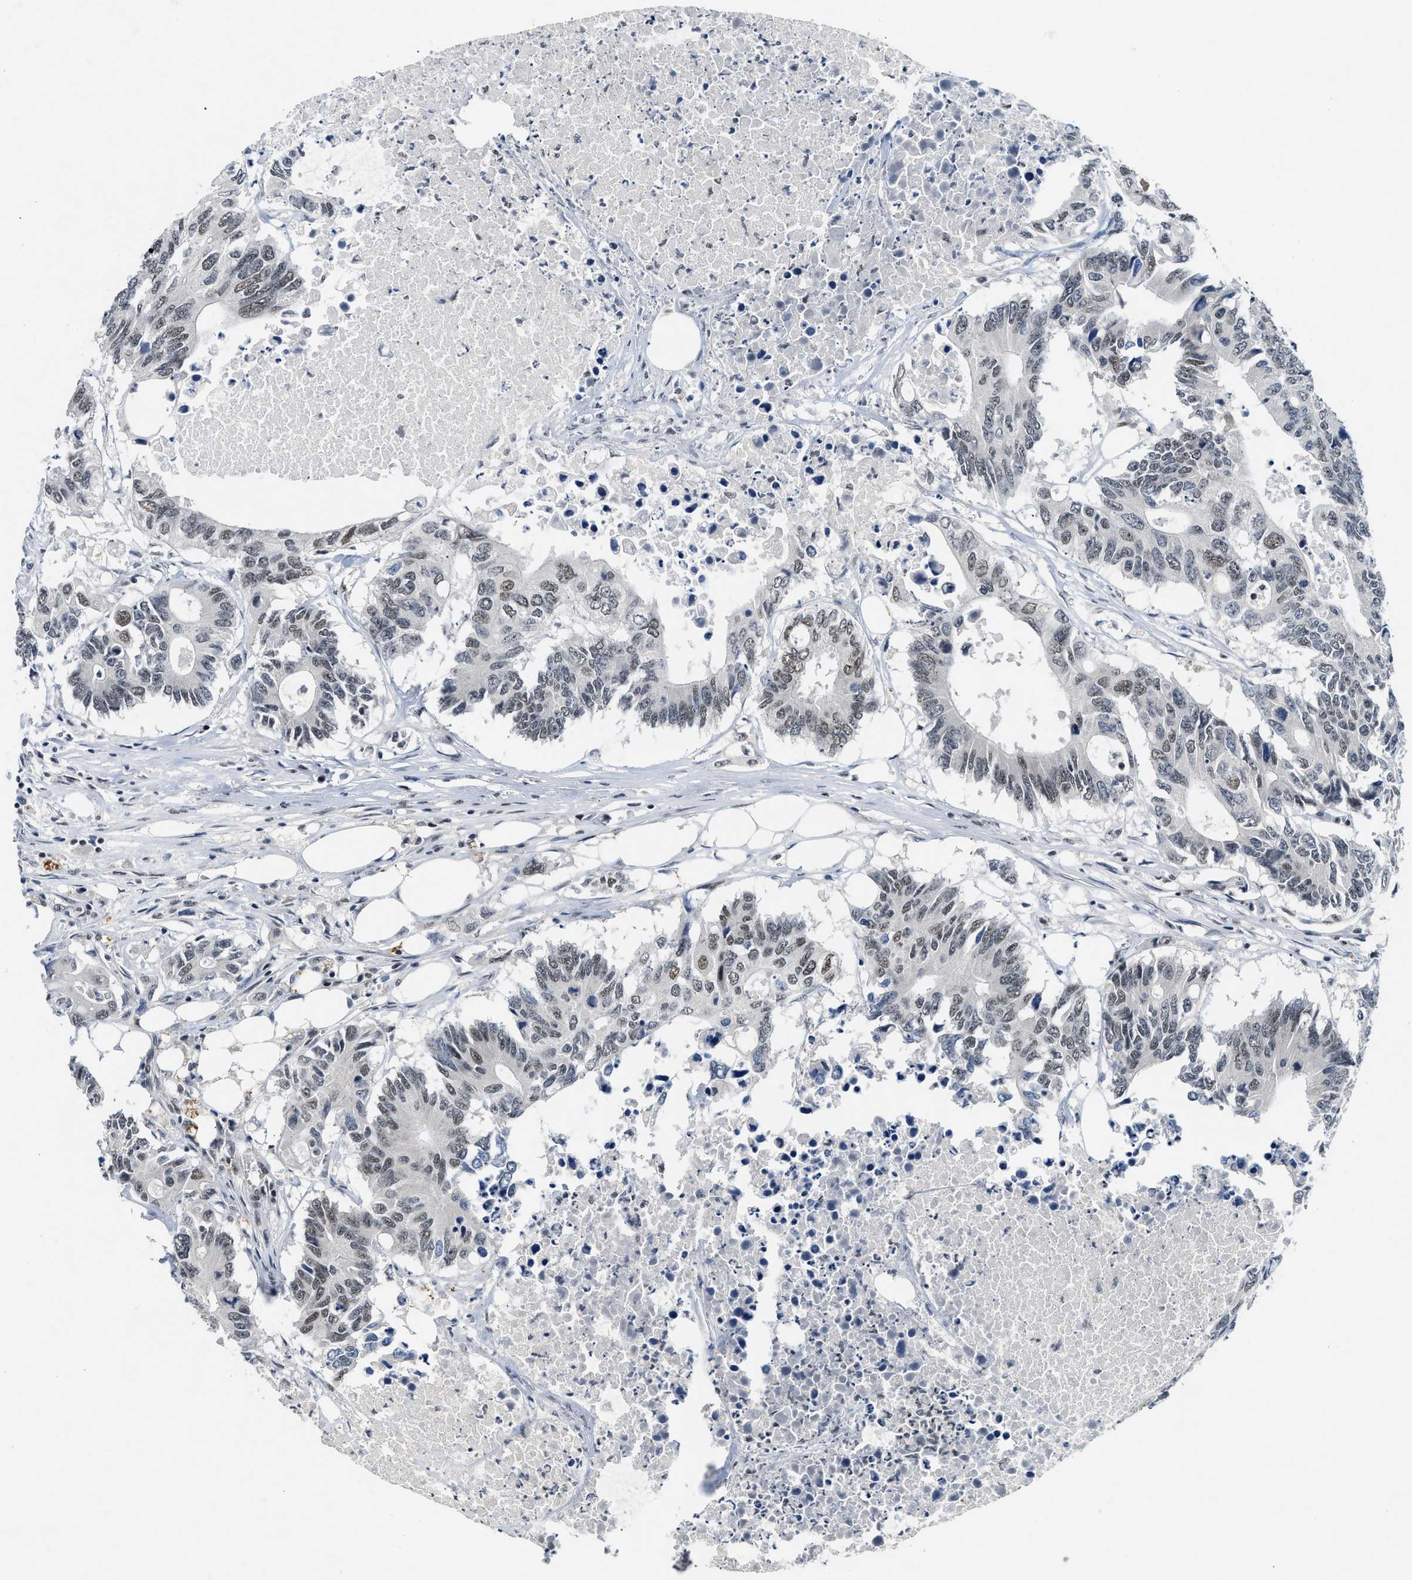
{"staining": {"intensity": "weak", "quantity": "25%-75%", "location": "nuclear"}, "tissue": "colorectal cancer", "cell_type": "Tumor cells", "image_type": "cancer", "snomed": [{"axis": "morphology", "description": "Adenocarcinoma, NOS"}, {"axis": "topography", "description": "Colon"}], "caption": "This is a micrograph of immunohistochemistry (IHC) staining of colorectal cancer, which shows weak positivity in the nuclear of tumor cells.", "gene": "NCOA1", "patient": {"sex": "male", "age": 71}}